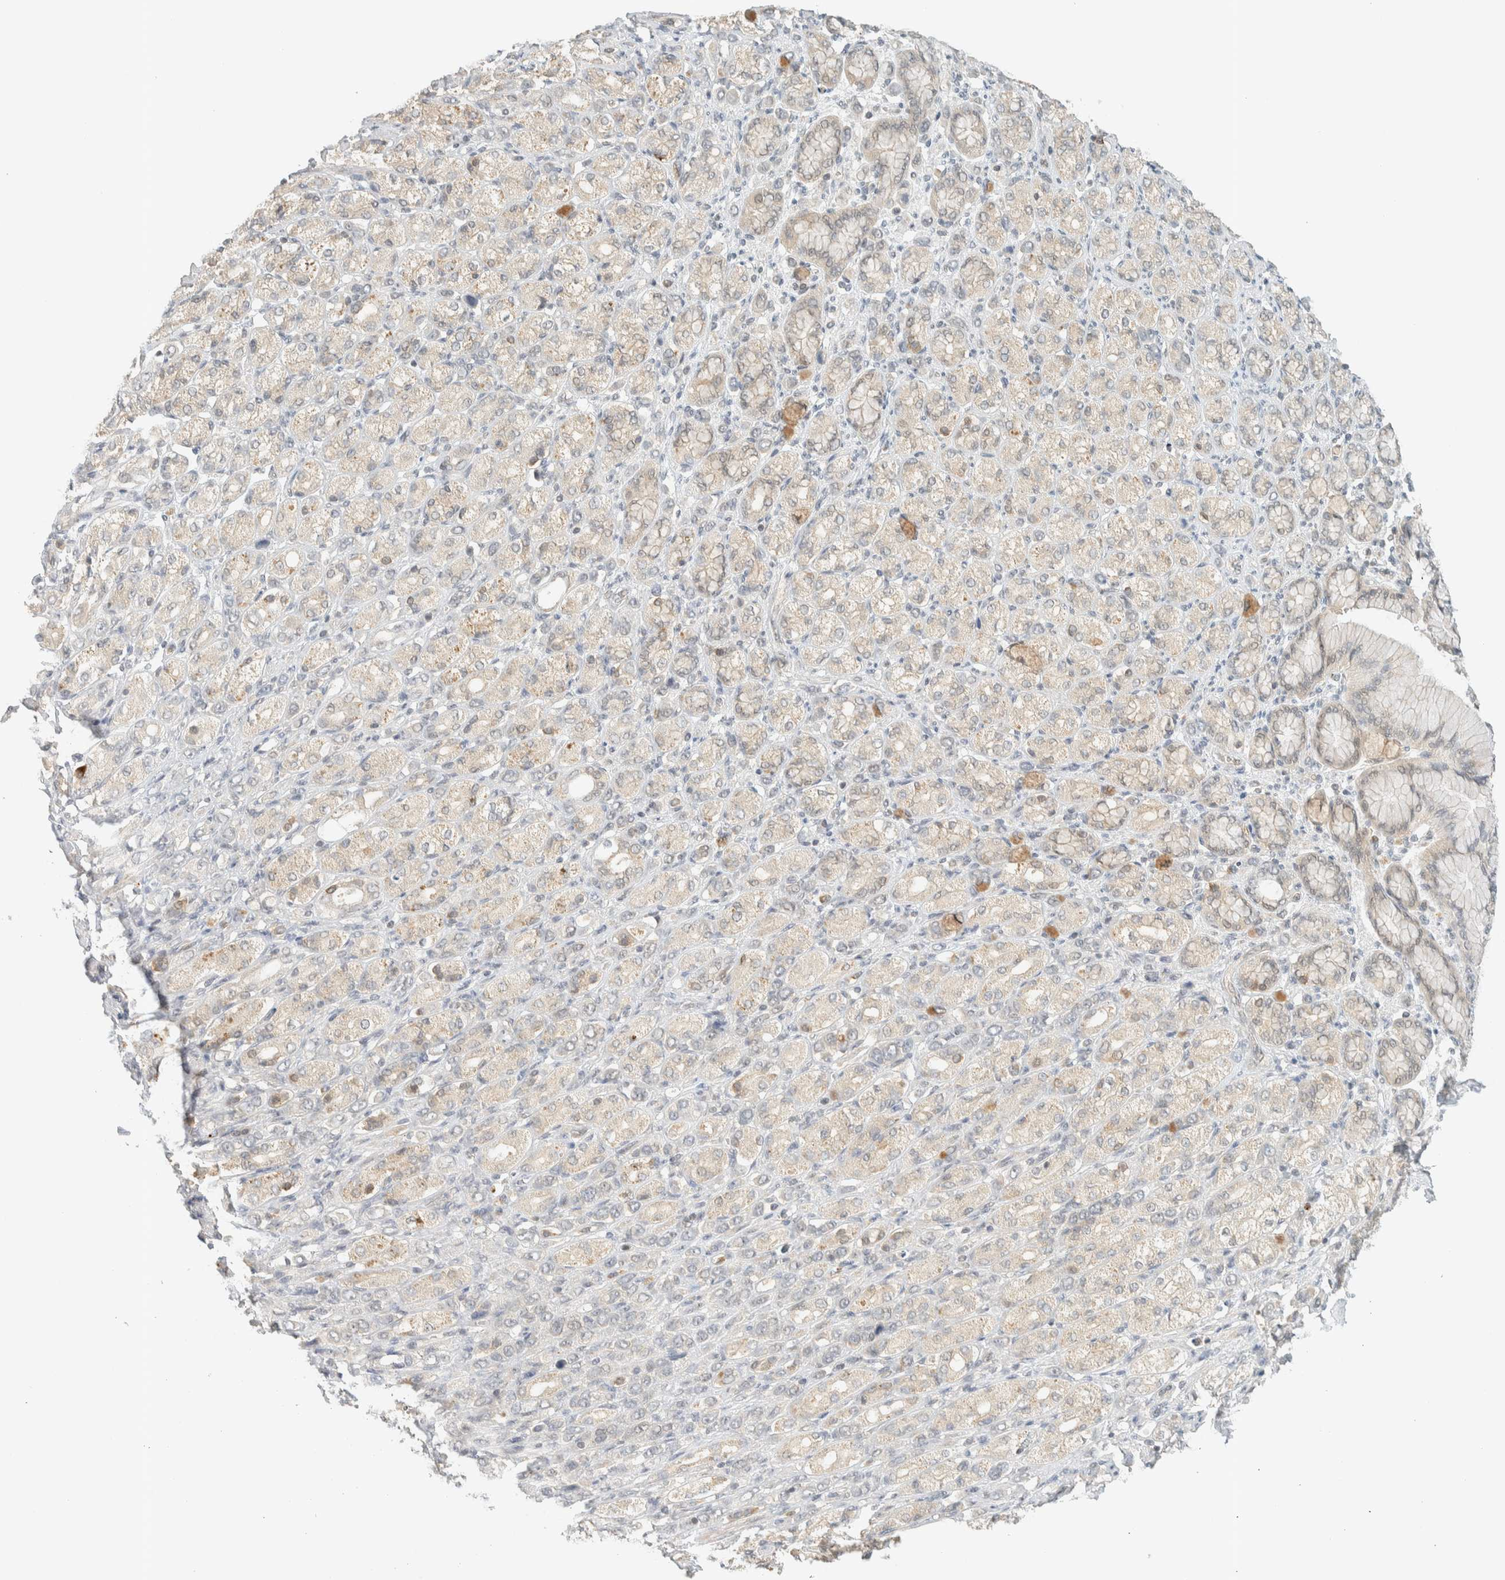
{"staining": {"intensity": "weak", "quantity": "<25%", "location": "cytoplasmic/membranous"}, "tissue": "stomach cancer", "cell_type": "Tumor cells", "image_type": "cancer", "snomed": [{"axis": "morphology", "description": "Adenocarcinoma, NOS"}, {"axis": "topography", "description": "Stomach"}], "caption": "Micrograph shows no significant protein expression in tumor cells of stomach cancer.", "gene": "KIFAP3", "patient": {"sex": "female", "age": 65}}